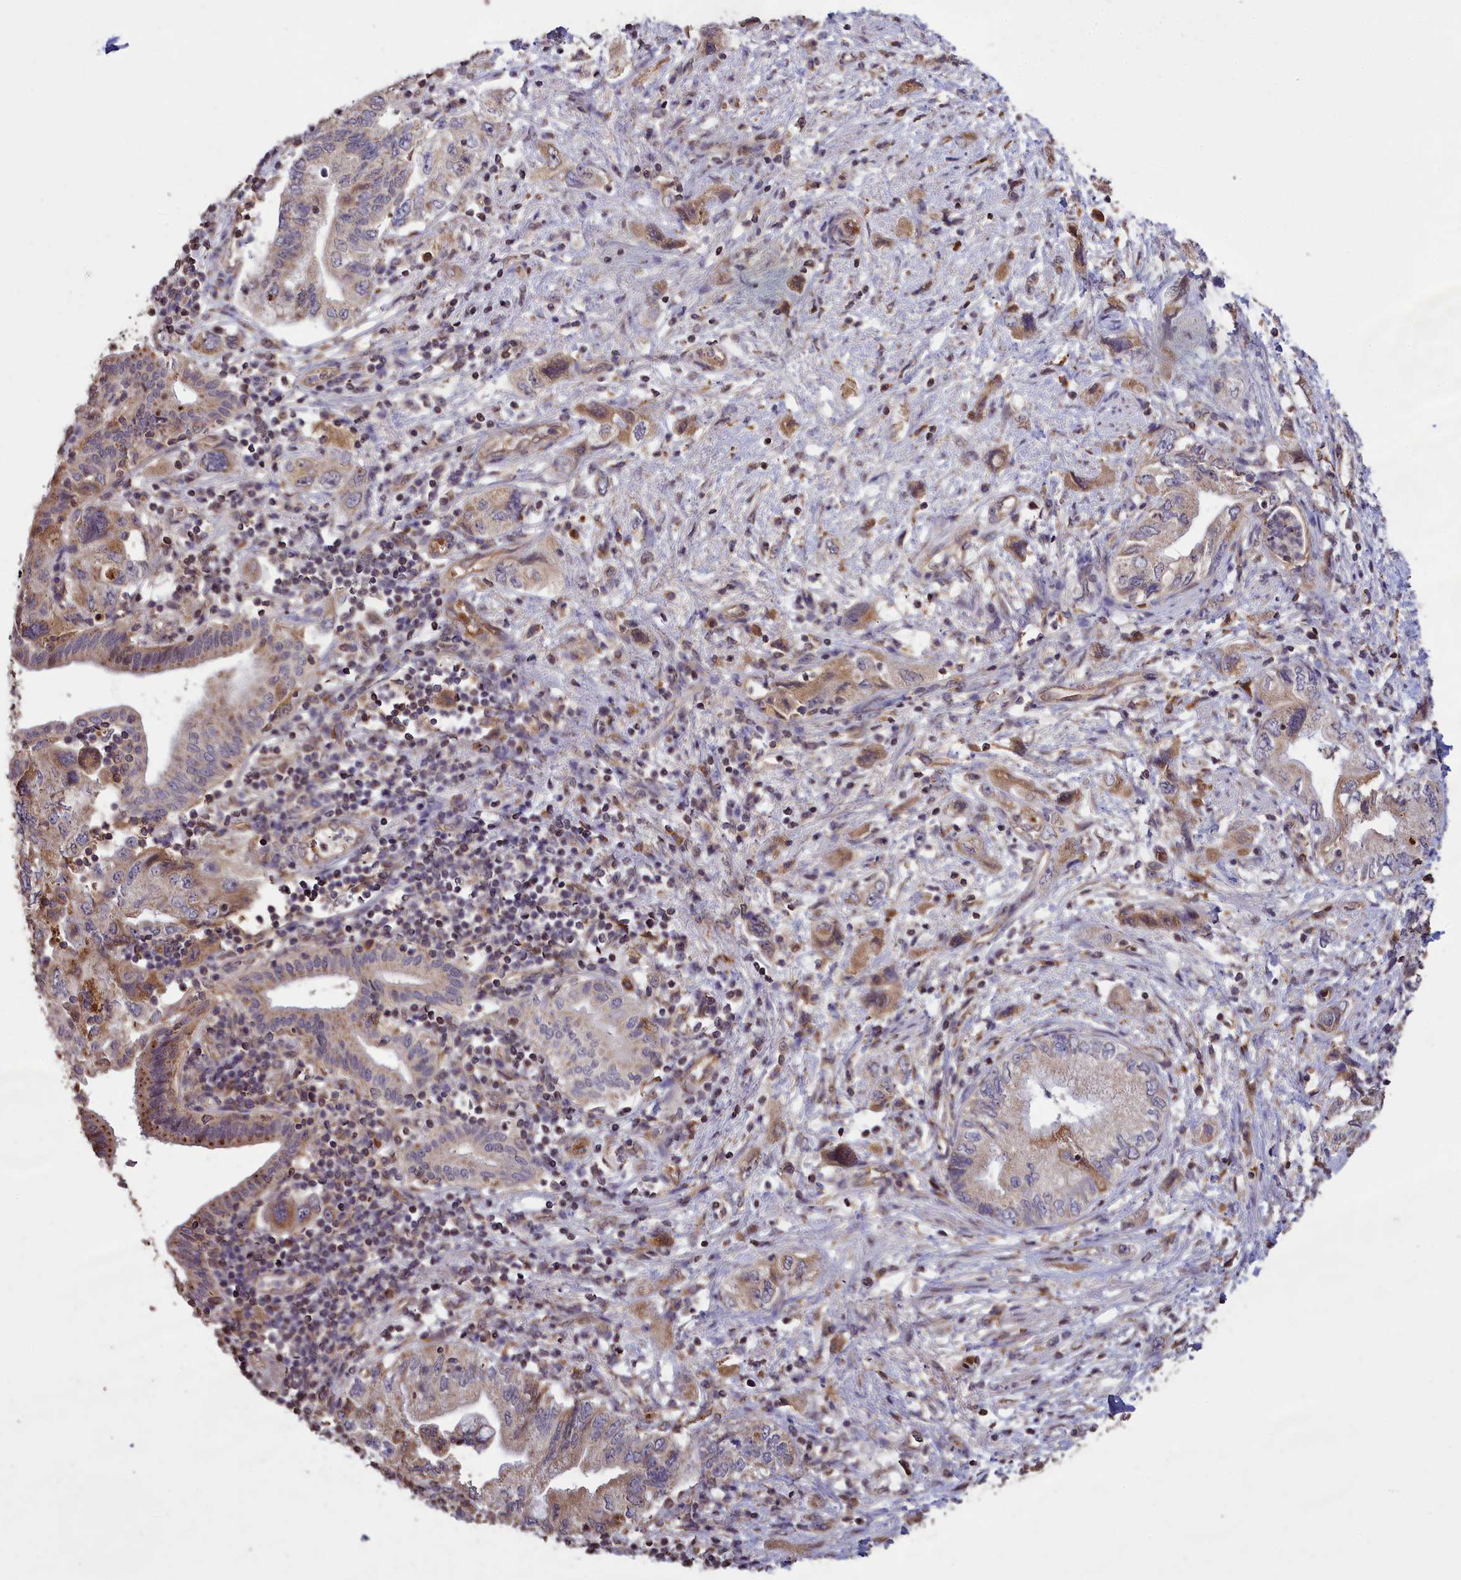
{"staining": {"intensity": "moderate", "quantity": "<25%", "location": "cytoplasmic/membranous"}, "tissue": "pancreatic cancer", "cell_type": "Tumor cells", "image_type": "cancer", "snomed": [{"axis": "morphology", "description": "Adenocarcinoma, NOS"}, {"axis": "topography", "description": "Pancreas"}], "caption": "There is low levels of moderate cytoplasmic/membranous positivity in tumor cells of pancreatic cancer (adenocarcinoma), as demonstrated by immunohistochemical staining (brown color).", "gene": "CLRN2", "patient": {"sex": "female", "age": 73}}